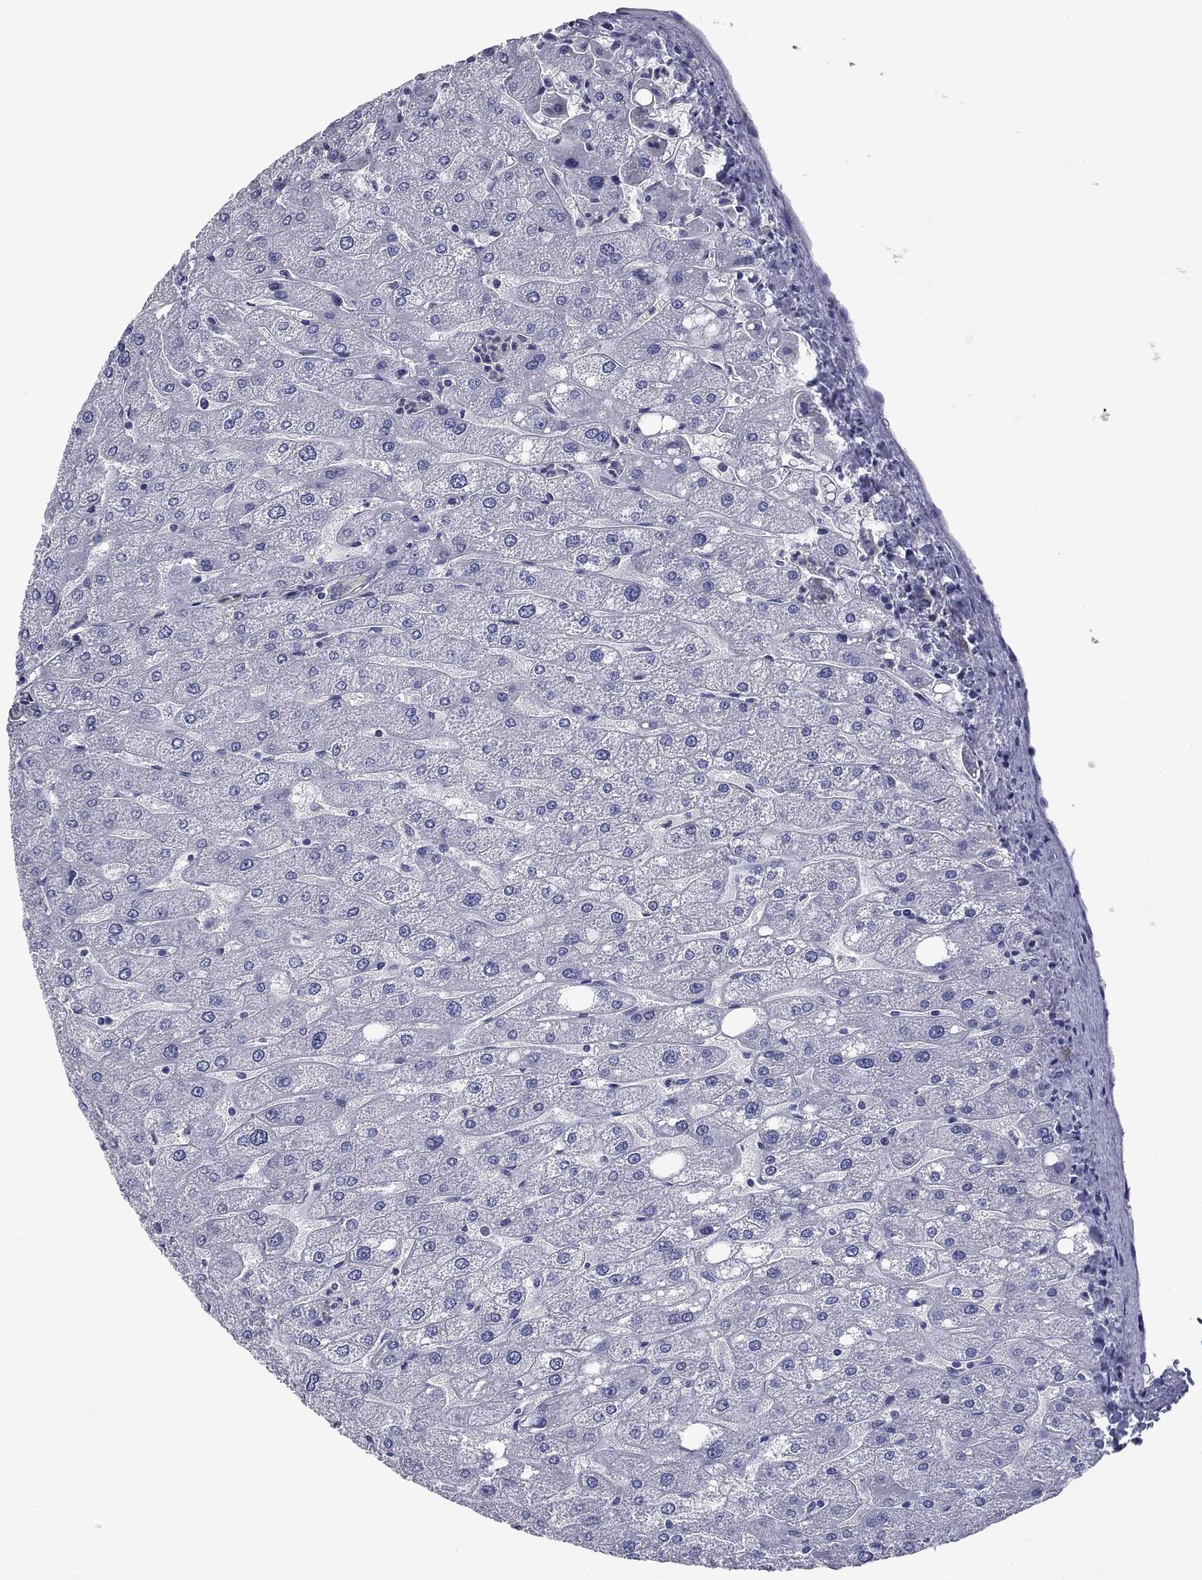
{"staining": {"intensity": "negative", "quantity": "none", "location": "none"}, "tissue": "liver", "cell_type": "Cholangiocytes", "image_type": "normal", "snomed": [{"axis": "morphology", "description": "Normal tissue, NOS"}, {"axis": "topography", "description": "Liver"}], "caption": "This photomicrograph is of normal liver stained with immunohistochemistry to label a protein in brown with the nuclei are counter-stained blue. There is no staining in cholangiocytes.", "gene": "TCHH", "patient": {"sex": "male", "age": 67}}